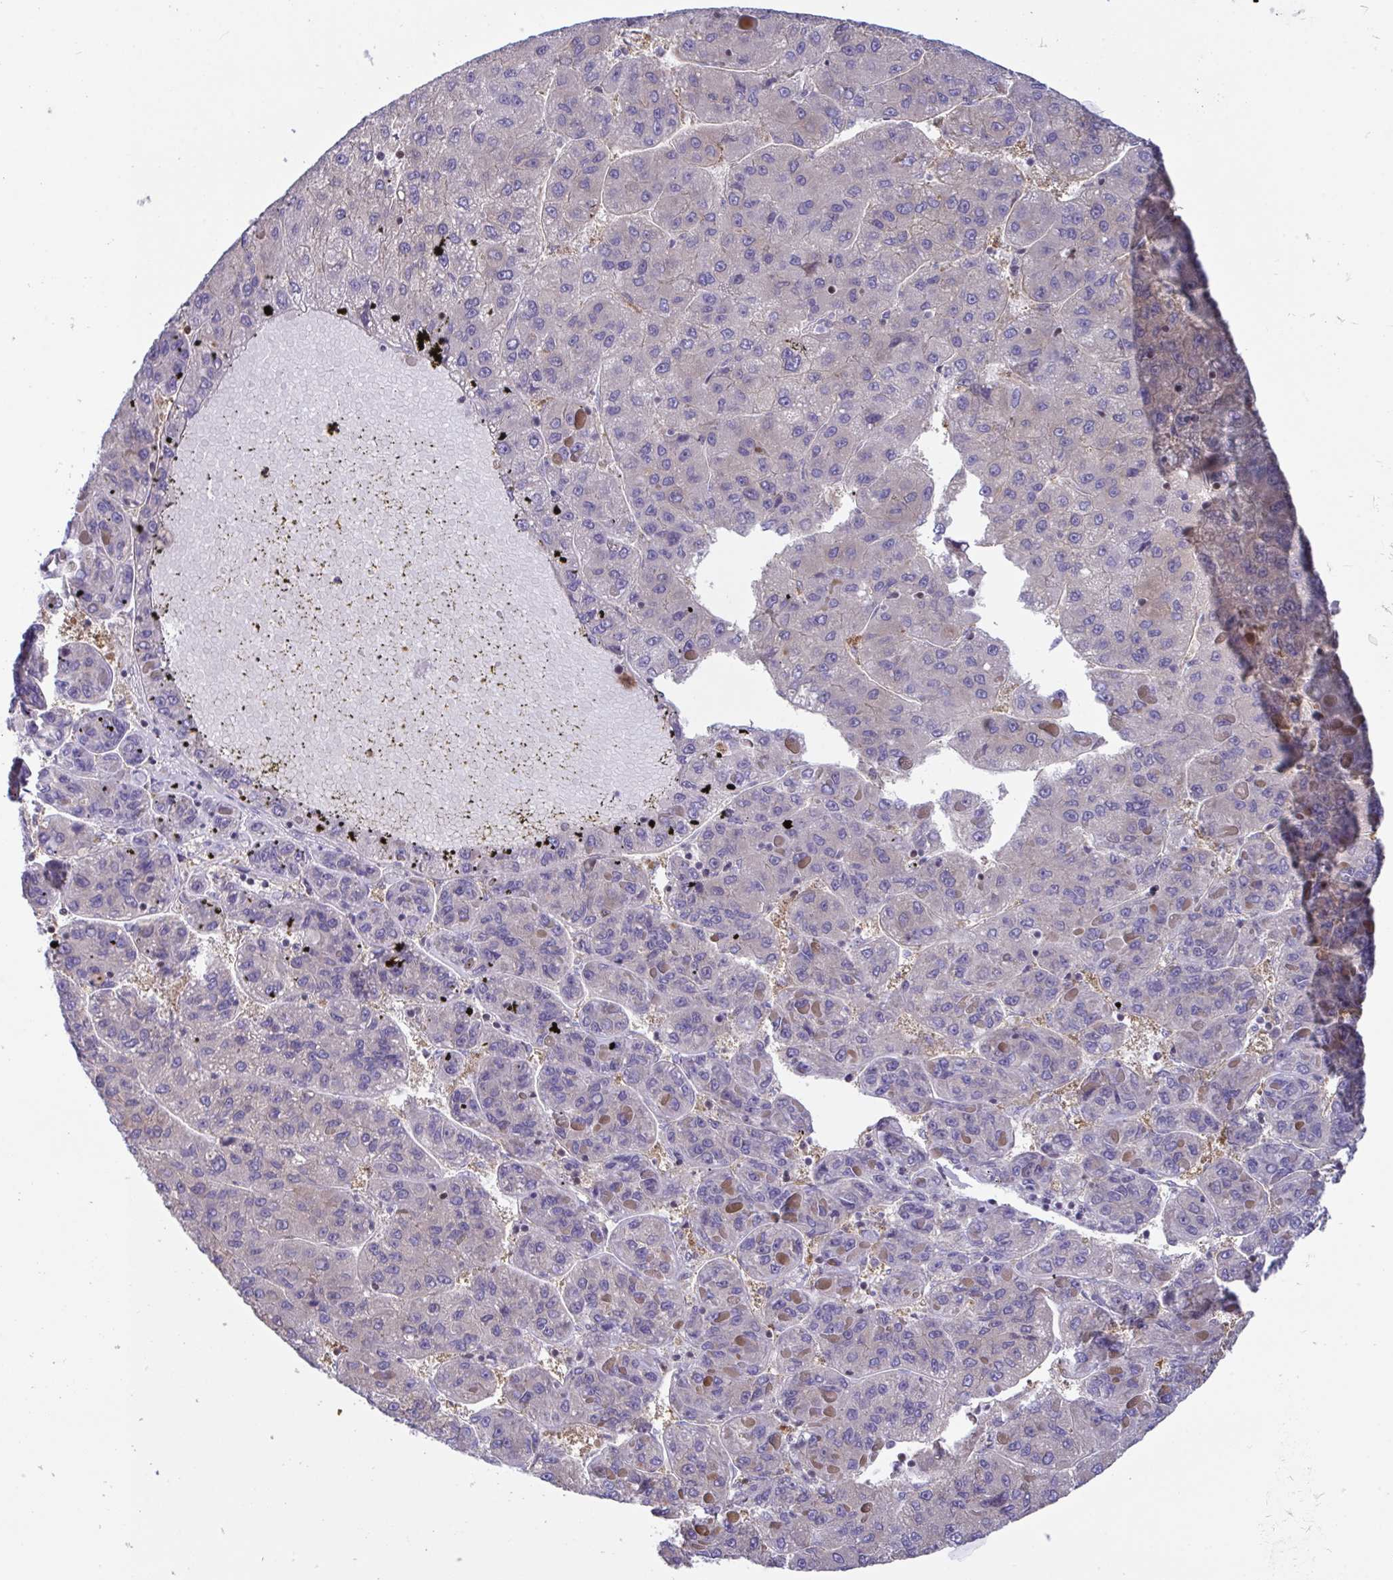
{"staining": {"intensity": "negative", "quantity": "none", "location": "none"}, "tissue": "liver cancer", "cell_type": "Tumor cells", "image_type": "cancer", "snomed": [{"axis": "morphology", "description": "Carcinoma, Hepatocellular, NOS"}, {"axis": "topography", "description": "Liver"}], "caption": "There is no significant staining in tumor cells of liver hepatocellular carcinoma. (DAB immunohistochemistry, high magnification).", "gene": "SNX11", "patient": {"sex": "female", "age": 82}}